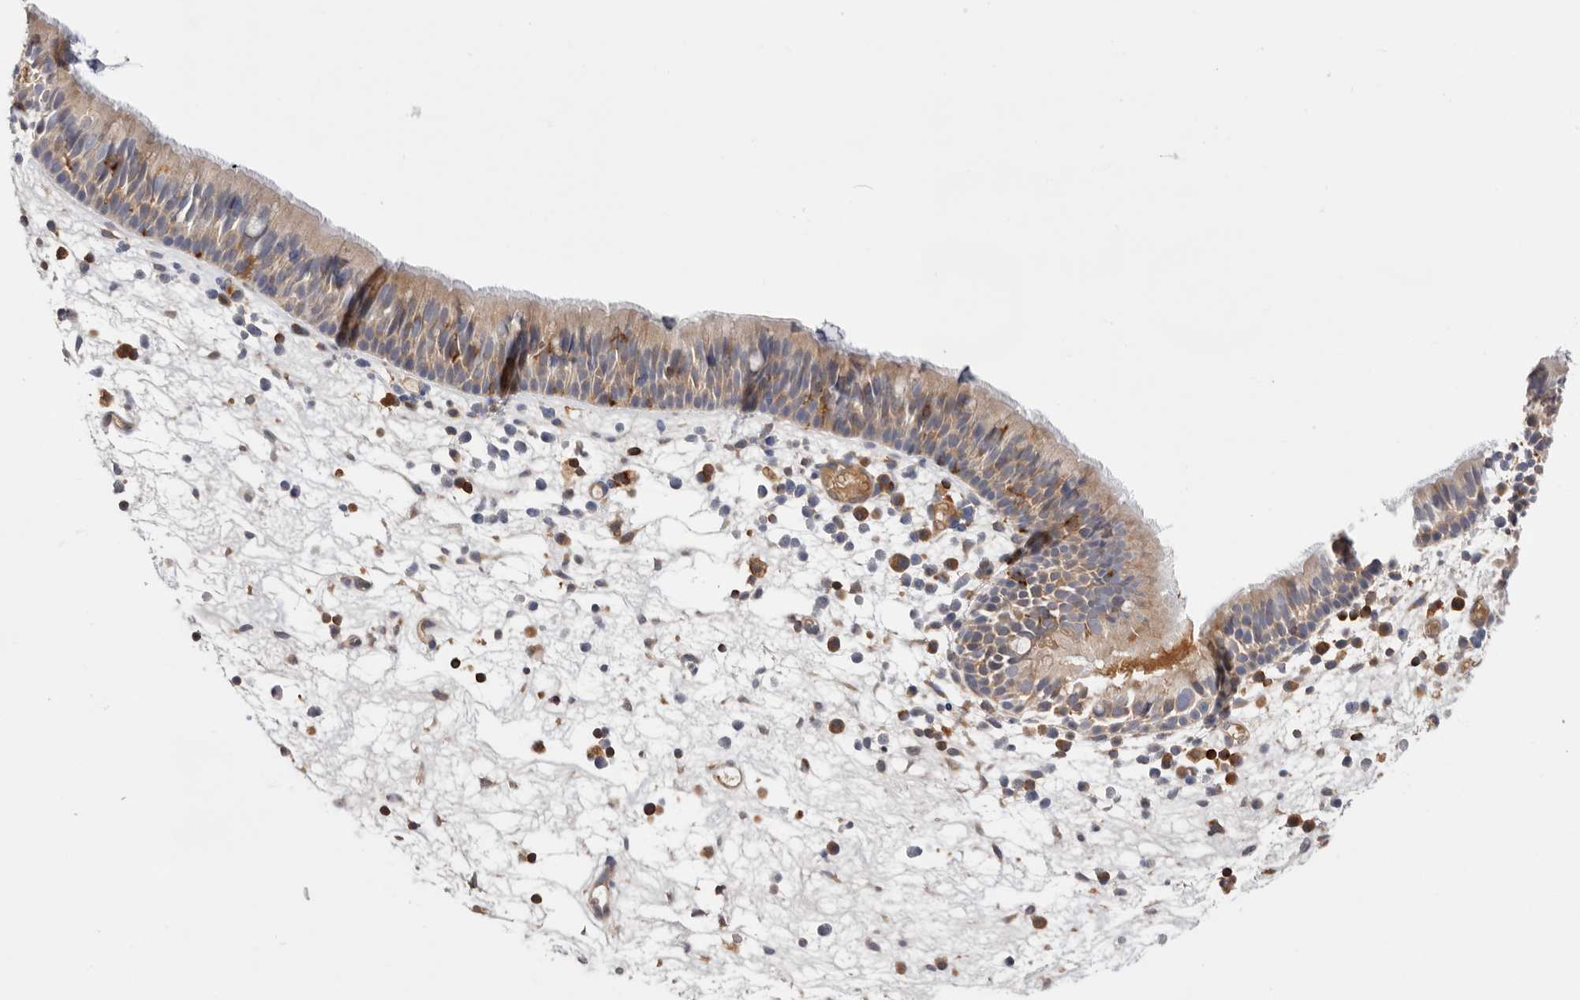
{"staining": {"intensity": "moderate", "quantity": ">75%", "location": "cytoplasmic/membranous"}, "tissue": "nasopharynx", "cell_type": "Respiratory epithelial cells", "image_type": "normal", "snomed": [{"axis": "morphology", "description": "Normal tissue, NOS"}, {"axis": "morphology", "description": "Inflammation, NOS"}, {"axis": "morphology", "description": "Malignant melanoma, Metastatic site"}, {"axis": "topography", "description": "Nasopharynx"}], "caption": "Immunohistochemical staining of unremarkable human nasopharynx displays moderate cytoplasmic/membranous protein staining in approximately >75% of respiratory epithelial cells.", "gene": "RNF213", "patient": {"sex": "male", "age": 70}}